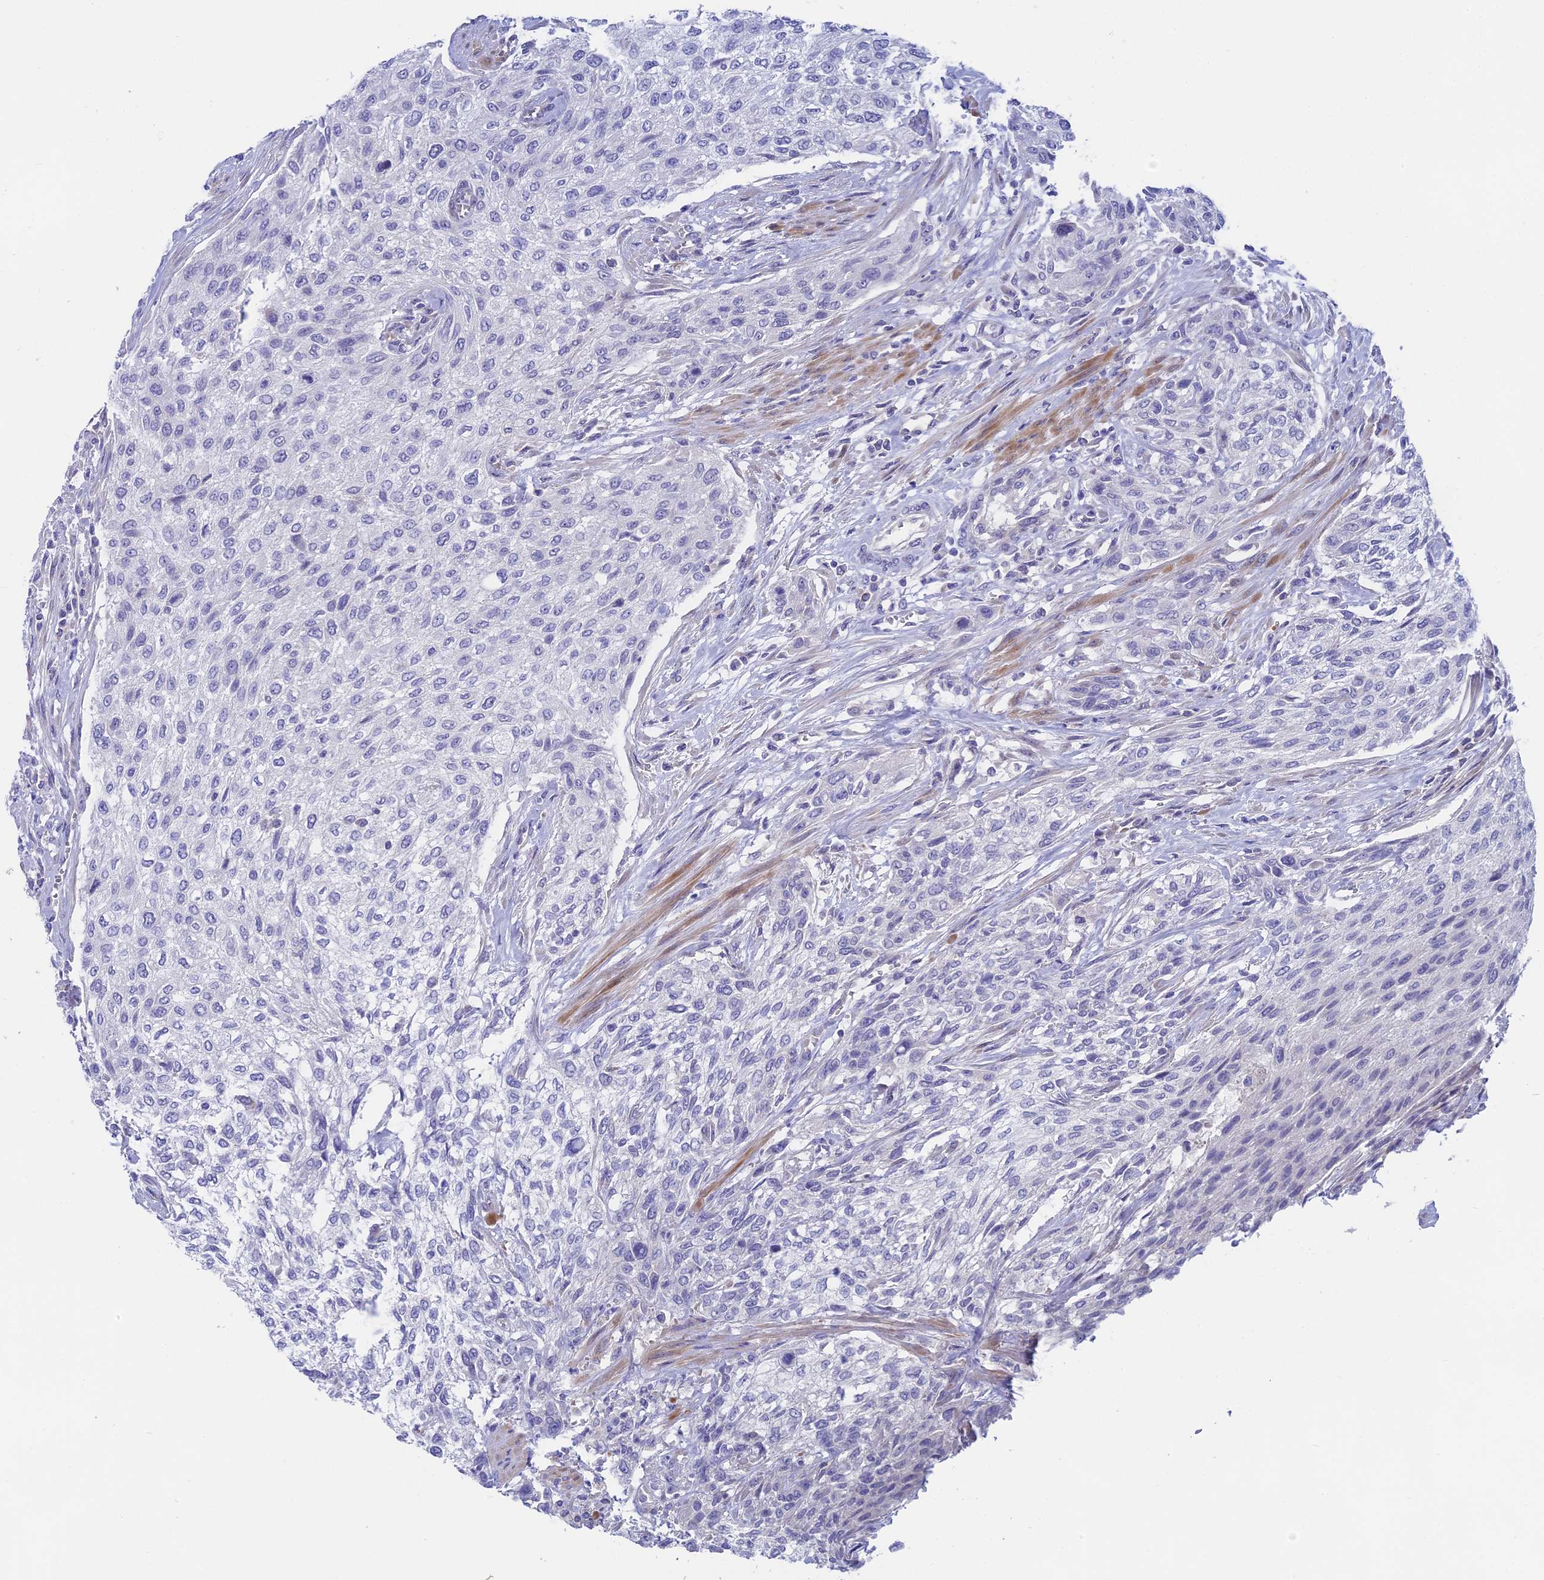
{"staining": {"intensity": "negative", "quantity": "none", "location": "none"}, "tissue": "urothelial cancer", "cell_type": "Tumor cells", "image_type": "cancer", "snomed": [{"axis": "morphology", "description": "Urothelial carcinoma, High grade"}, {"axis": "topography", "description": "Urinary bladder"}], "caption": "Immunohistochemical staining of human urothelial carcinoma (high-grade) reveals no significant expression in tumor cells. (DAB IHC, high magnification).", "gene": "GLB1L", "patient": {"sex": "male", "age": 35}}